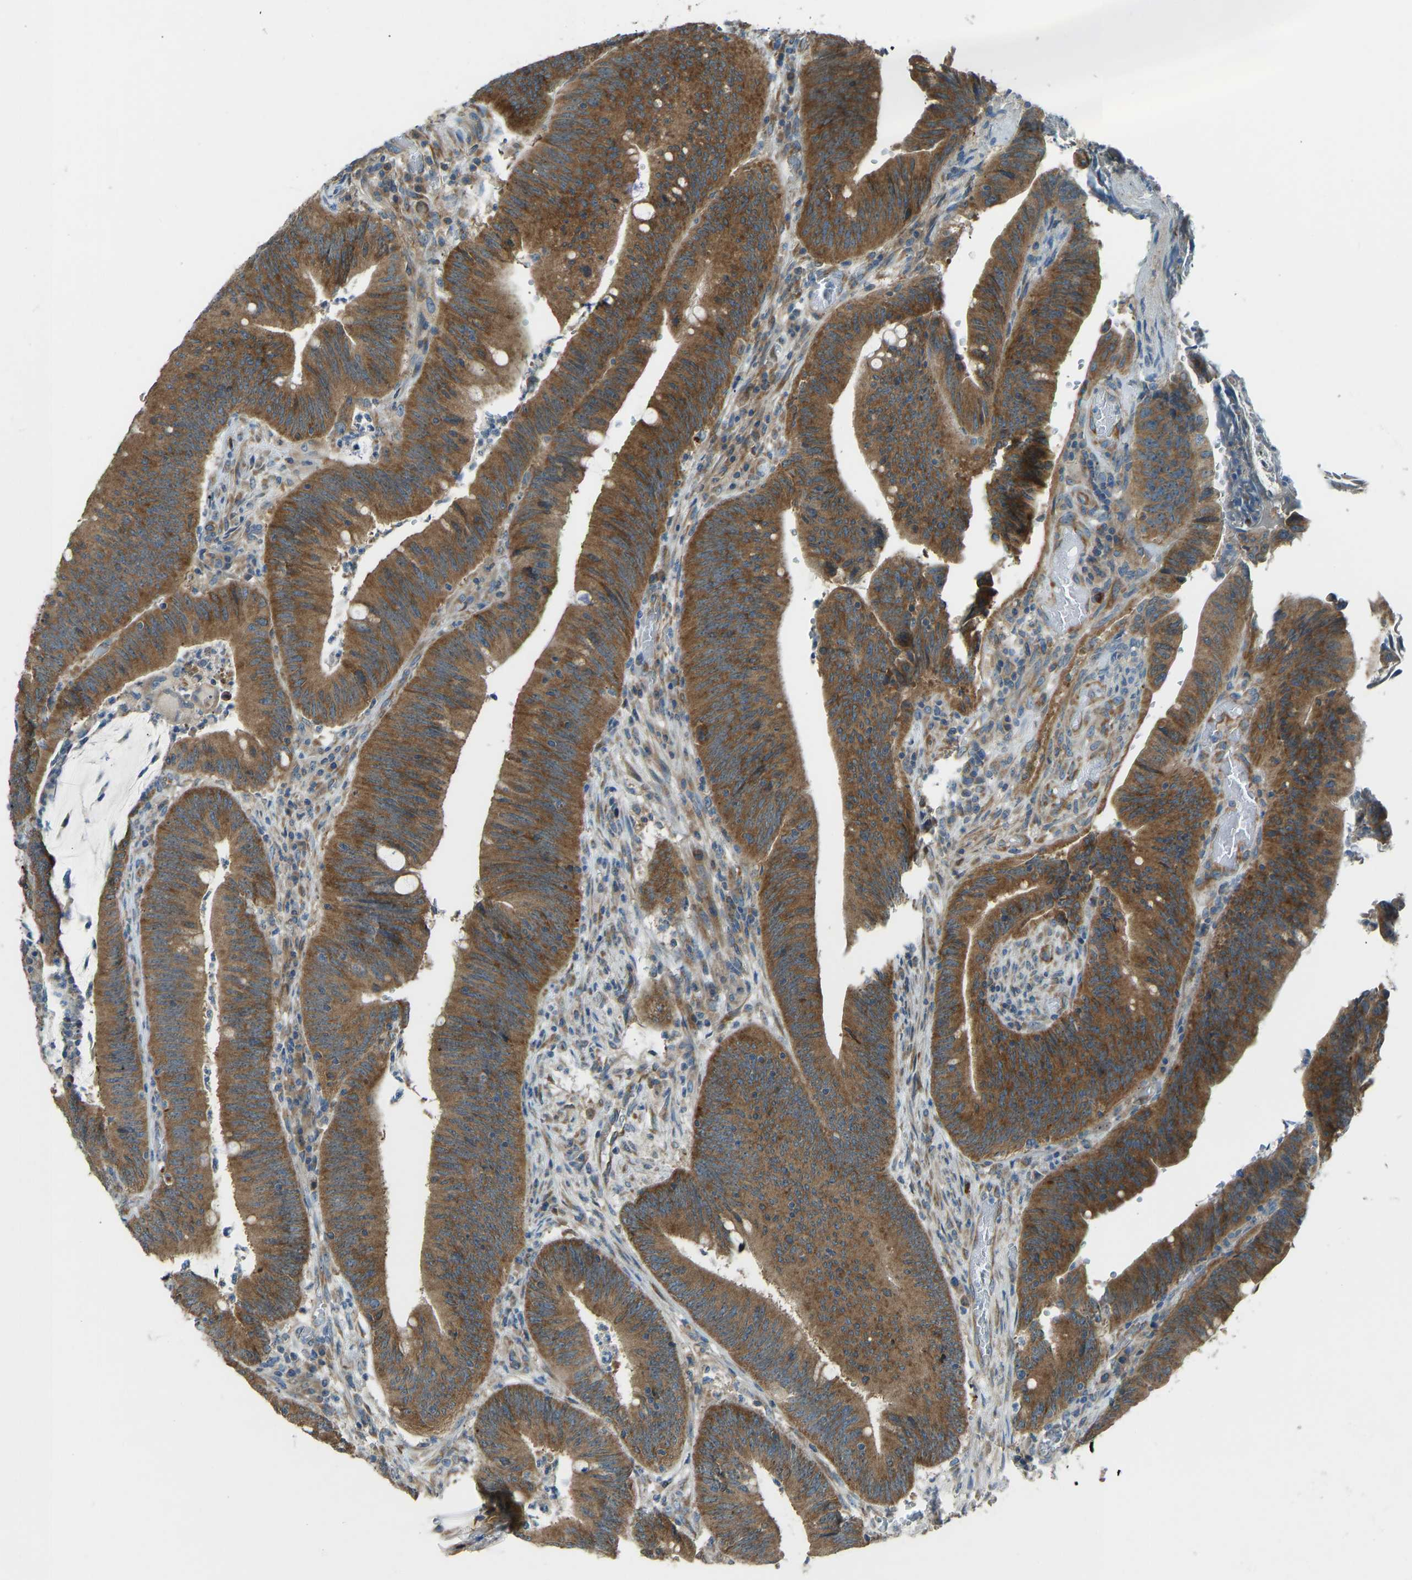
{"staining": {"intensity": "strong", "quantity": ">75%", "location": "cytoplasmic/membranous"}, "tissue": "colorectal cancer", "cell_type": "Tumor cells", "image_type": "cancer", "snomed": [{"axis": "morphology", "description": "Normal tissue, NOS"}, {"axis": "morphology", "description": "Adenocarcinoma, NOS"}, {"axis": "topography", "description": "Rectum"}], "caption": "Protein staining displays strong cytoplasmic/membranous positivity in about >75% of tumor cells in colorectal cancer (adenocarcinoma).", "gene": "STAU2", "patient": {"sex": "female", "age": 66}}